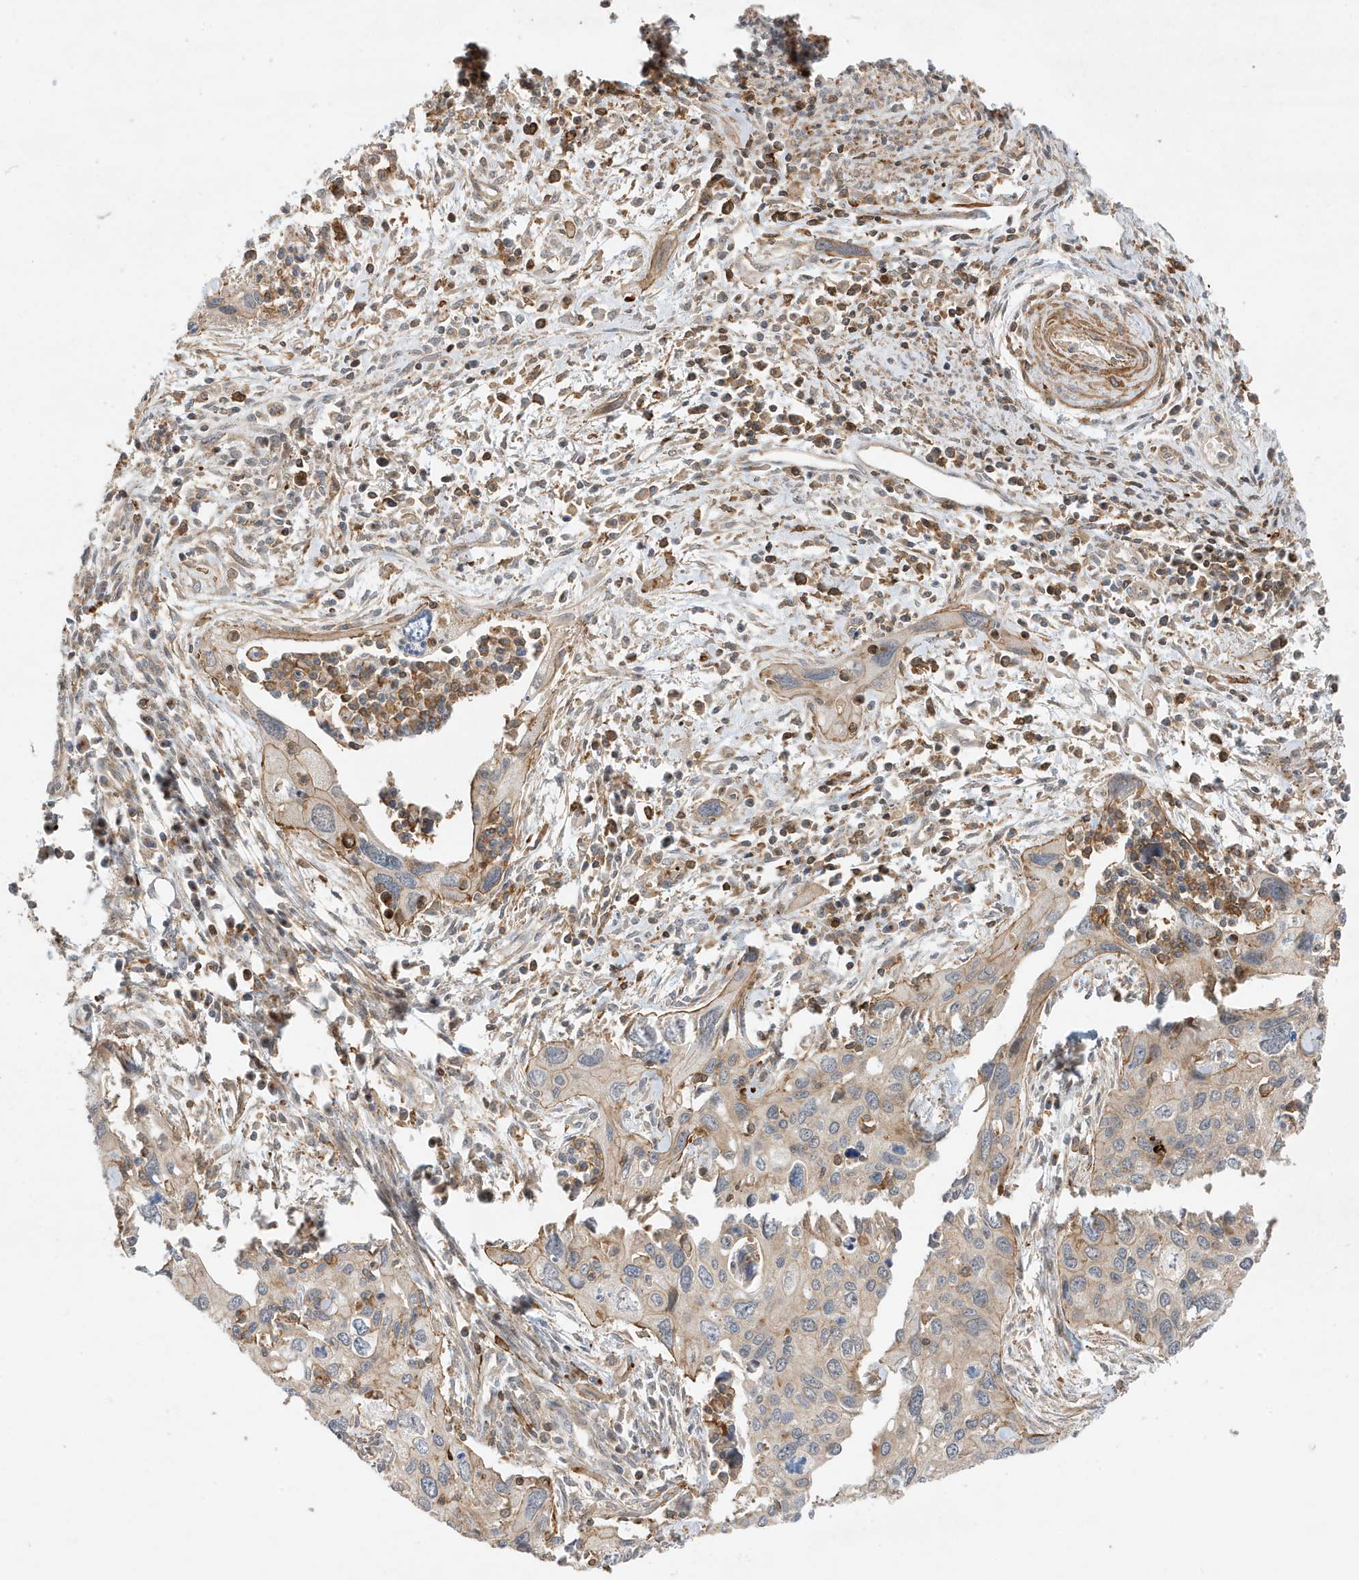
{"staining": {"intensity": "moderate", "quantity": "<25%", "location": "cytoplasmic/membranous"}, "tissue": "cervical cancer", "cell_type": "Tumor cells", "image_type": "cancer", "snomed": [{"axis": "morphology", "description": "Squamous cell carcinoma, NOS"}, {"axis": "topography", "description": "Cervix"}], "caption": "Protein expression analysis of human cervical squamous cell carcinoma reveals moderate cytoplasmic/membranous expression in approximately <25% of tumor cells.", "gene": "TATDN3", "patient": {"sex": "female", "age": 55}}